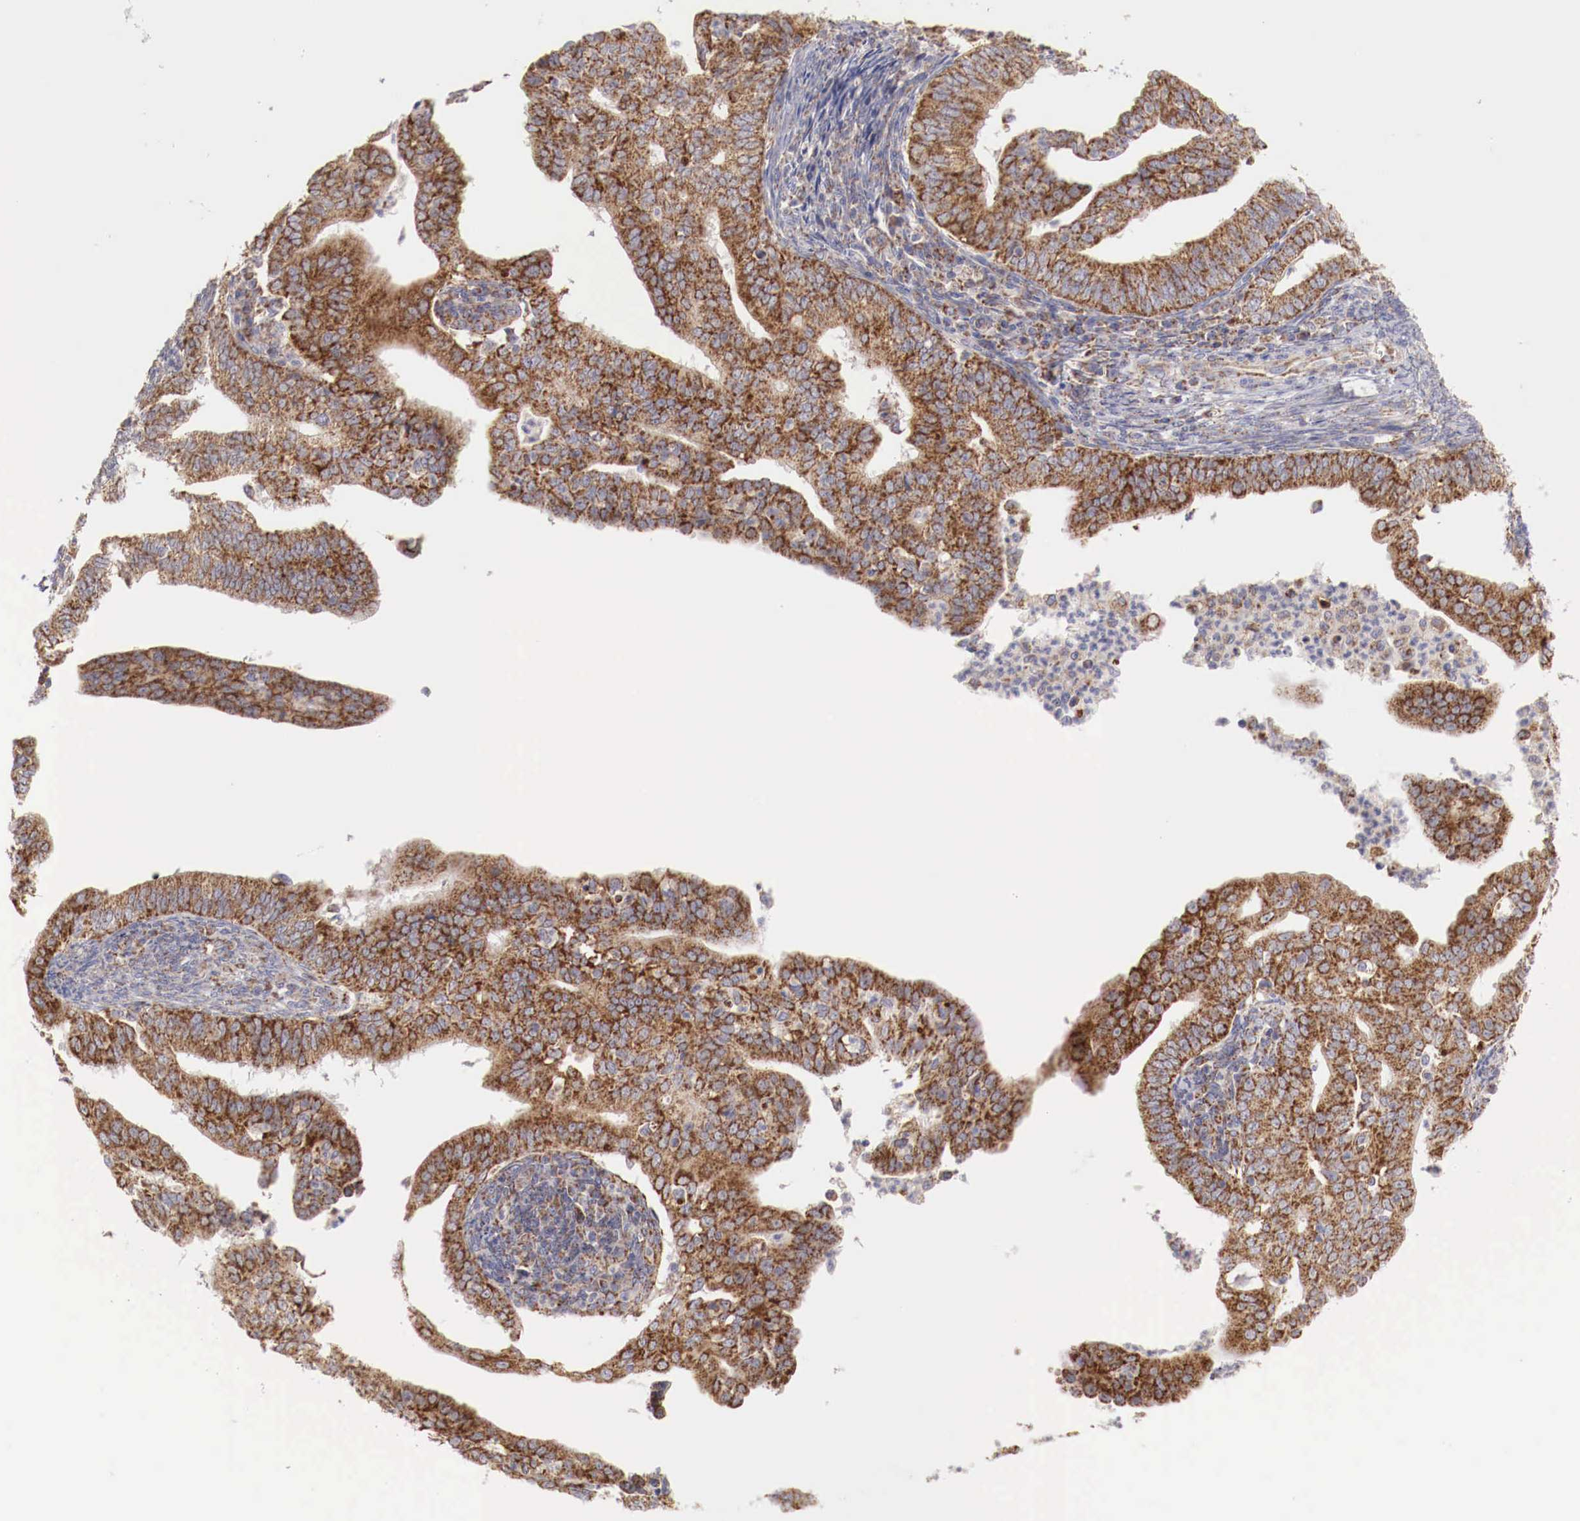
{"staining": {"intensity": "moderate", "quantity": ">75%", "location": "cytoplasmic/membranous"}, "tissue": "endometrial cancer", "cell_type": "Tumor cells", "image_type": "cancer", "snomed": [{"axis": "morphology", "description": "Adenocarcinoma, NOS"}, {"axis": "topography", "description": "Endometrium"}], "caption": "Endometrial adenocarcinoma stained with DAB immunohistochemistry displays medium levels of moderate cytoplasmic/membranous staining in approximately >75% of tumor cells.", "gene": "XPNPEP3", "patient": {"sex": "female", "age": 66}}